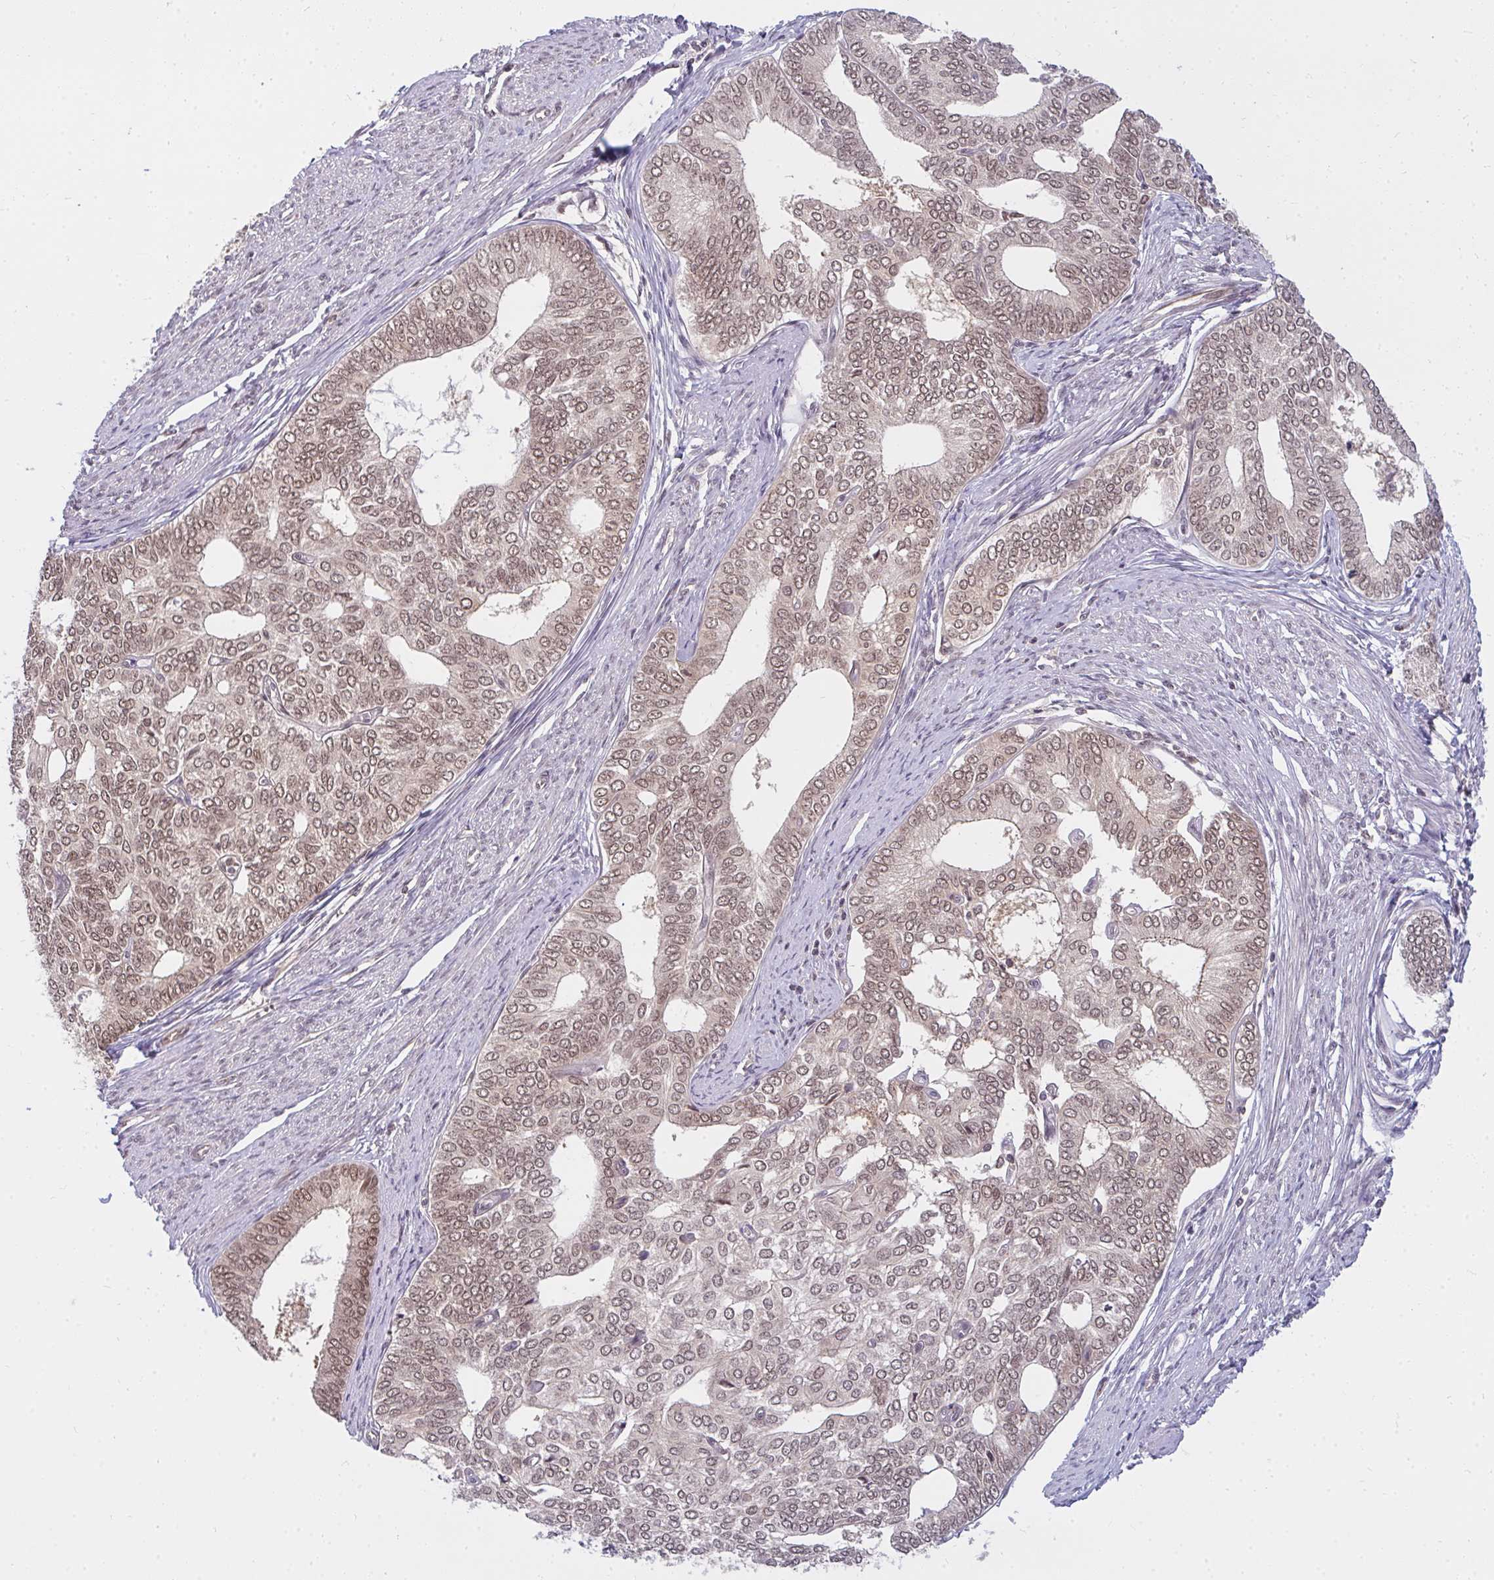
{"staining": {"intensity": "moderate", "quantity": "25%-75%", "location": "nuclear"}, "tissue": "endometrial cancer", "cell_type": "Tumor cells", "image_type": "cancer", "snomed": [{"axis": "morphology", "description": "Adenocarcinoma, NOS"}, {"axis": "topography", "description": "Endometrium"}], "caption": "Tumor cells display medium levels of moderate nuclear expression in approximately 25%-75% of cells in human endometrial adenocarcinoma. The staining was performed using DAB to visualize the protein expression in brown, while the nuclei were stained in blue with hematoxylin (Magnification: 20x).", "gene": "GTF3C6", "patient": {"sex": "female", "age": 75}}